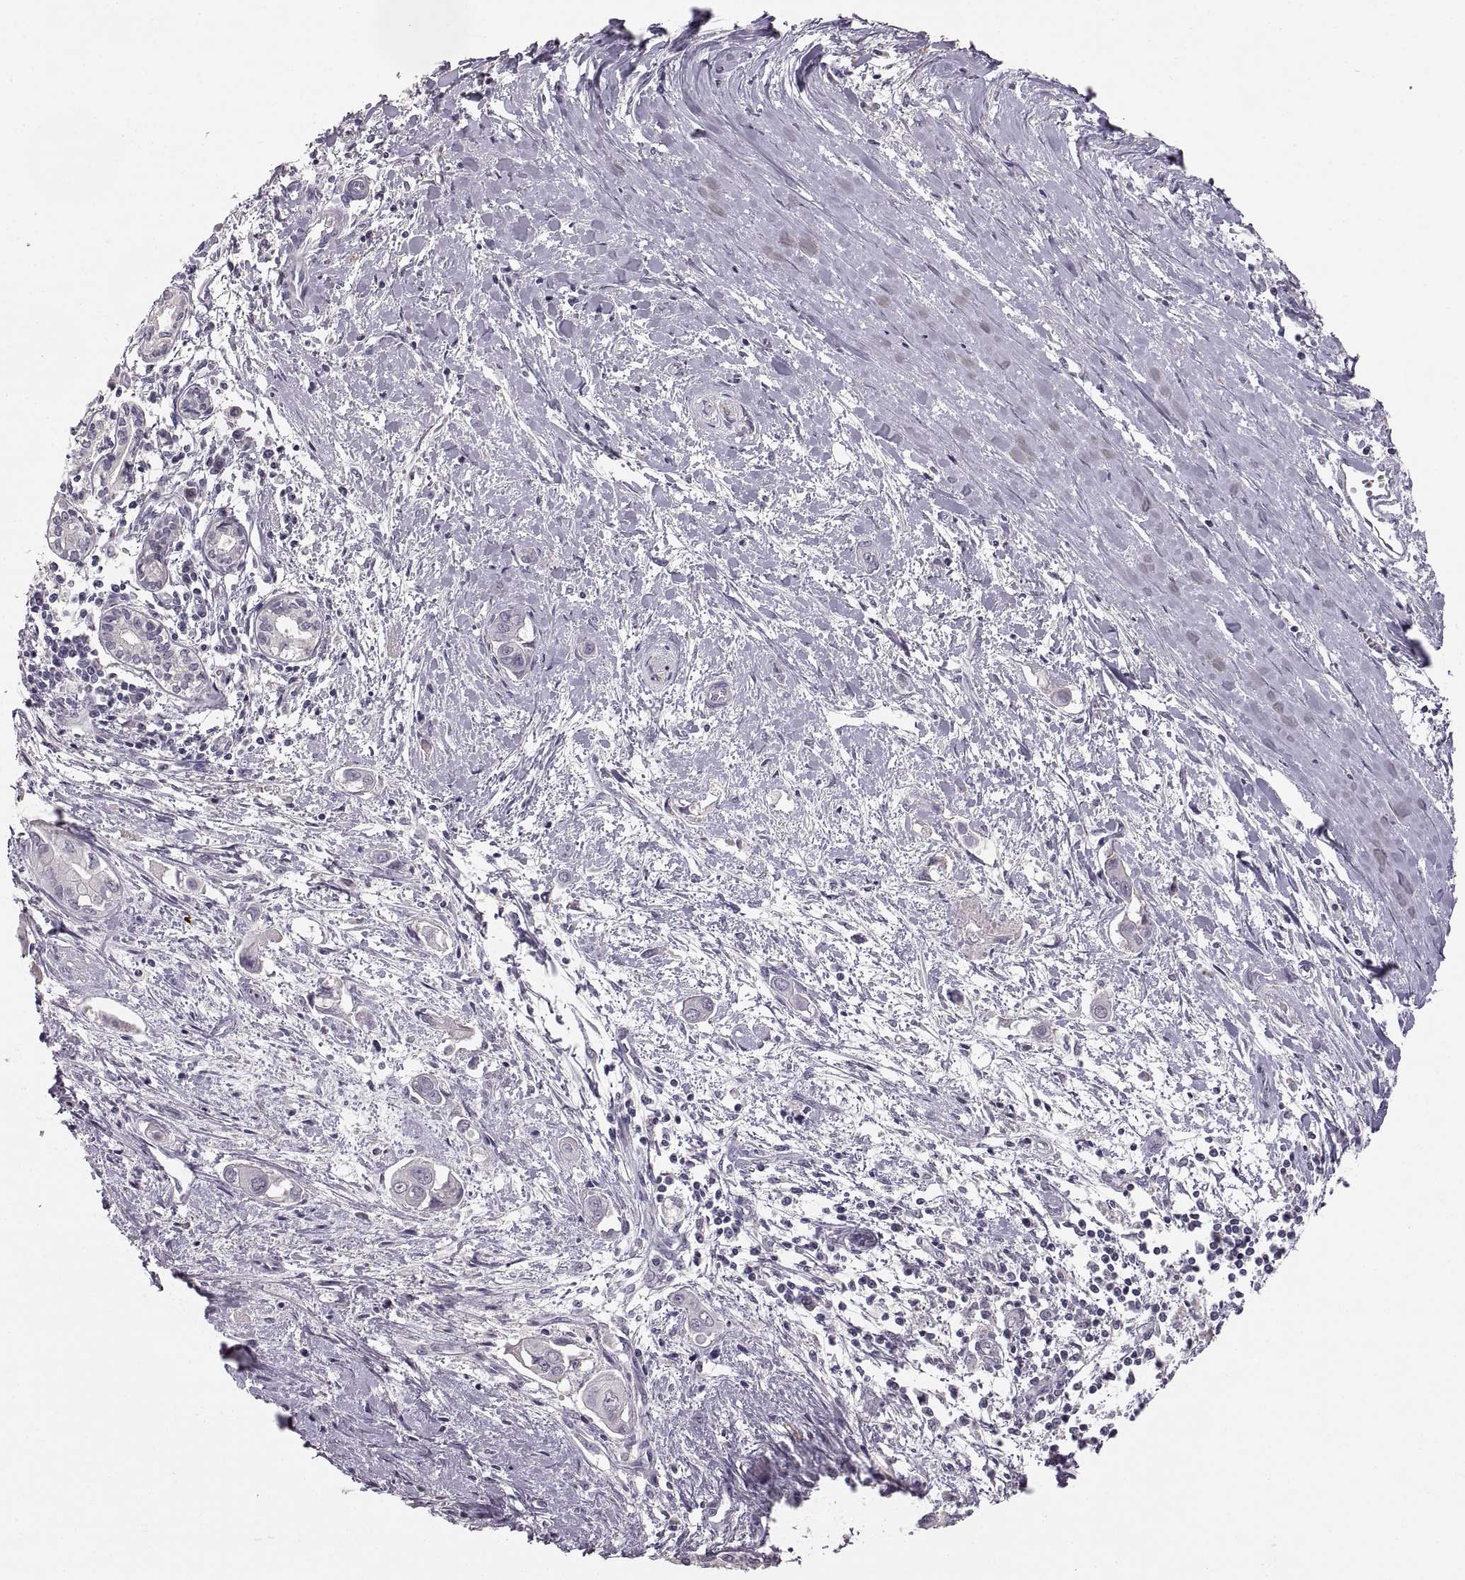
{"staining": {"intensity": "negative", "quantity": "none", "location": "none"}, "tissue": "pancreatic cancer", "cell_type": "Tumor cells", "image_type": "cancer", "snomed": [{"axis": "morphology", "description": "Adenocarcinoma, NOS"}, {"axis": "topography", "description": "Pancreas"}], "caption": "Adenocarcinoma (pancreatic) was stained to show a protein in brown. There is no significant staining in tumor cells. The staining is performed using DAB (3,3'-diaminobenzidine) brown chromogen with nuclei counter-stained in using hematoxylin.", "gene": "CDH2", "patient": {"sex": "male", "age": 60}}